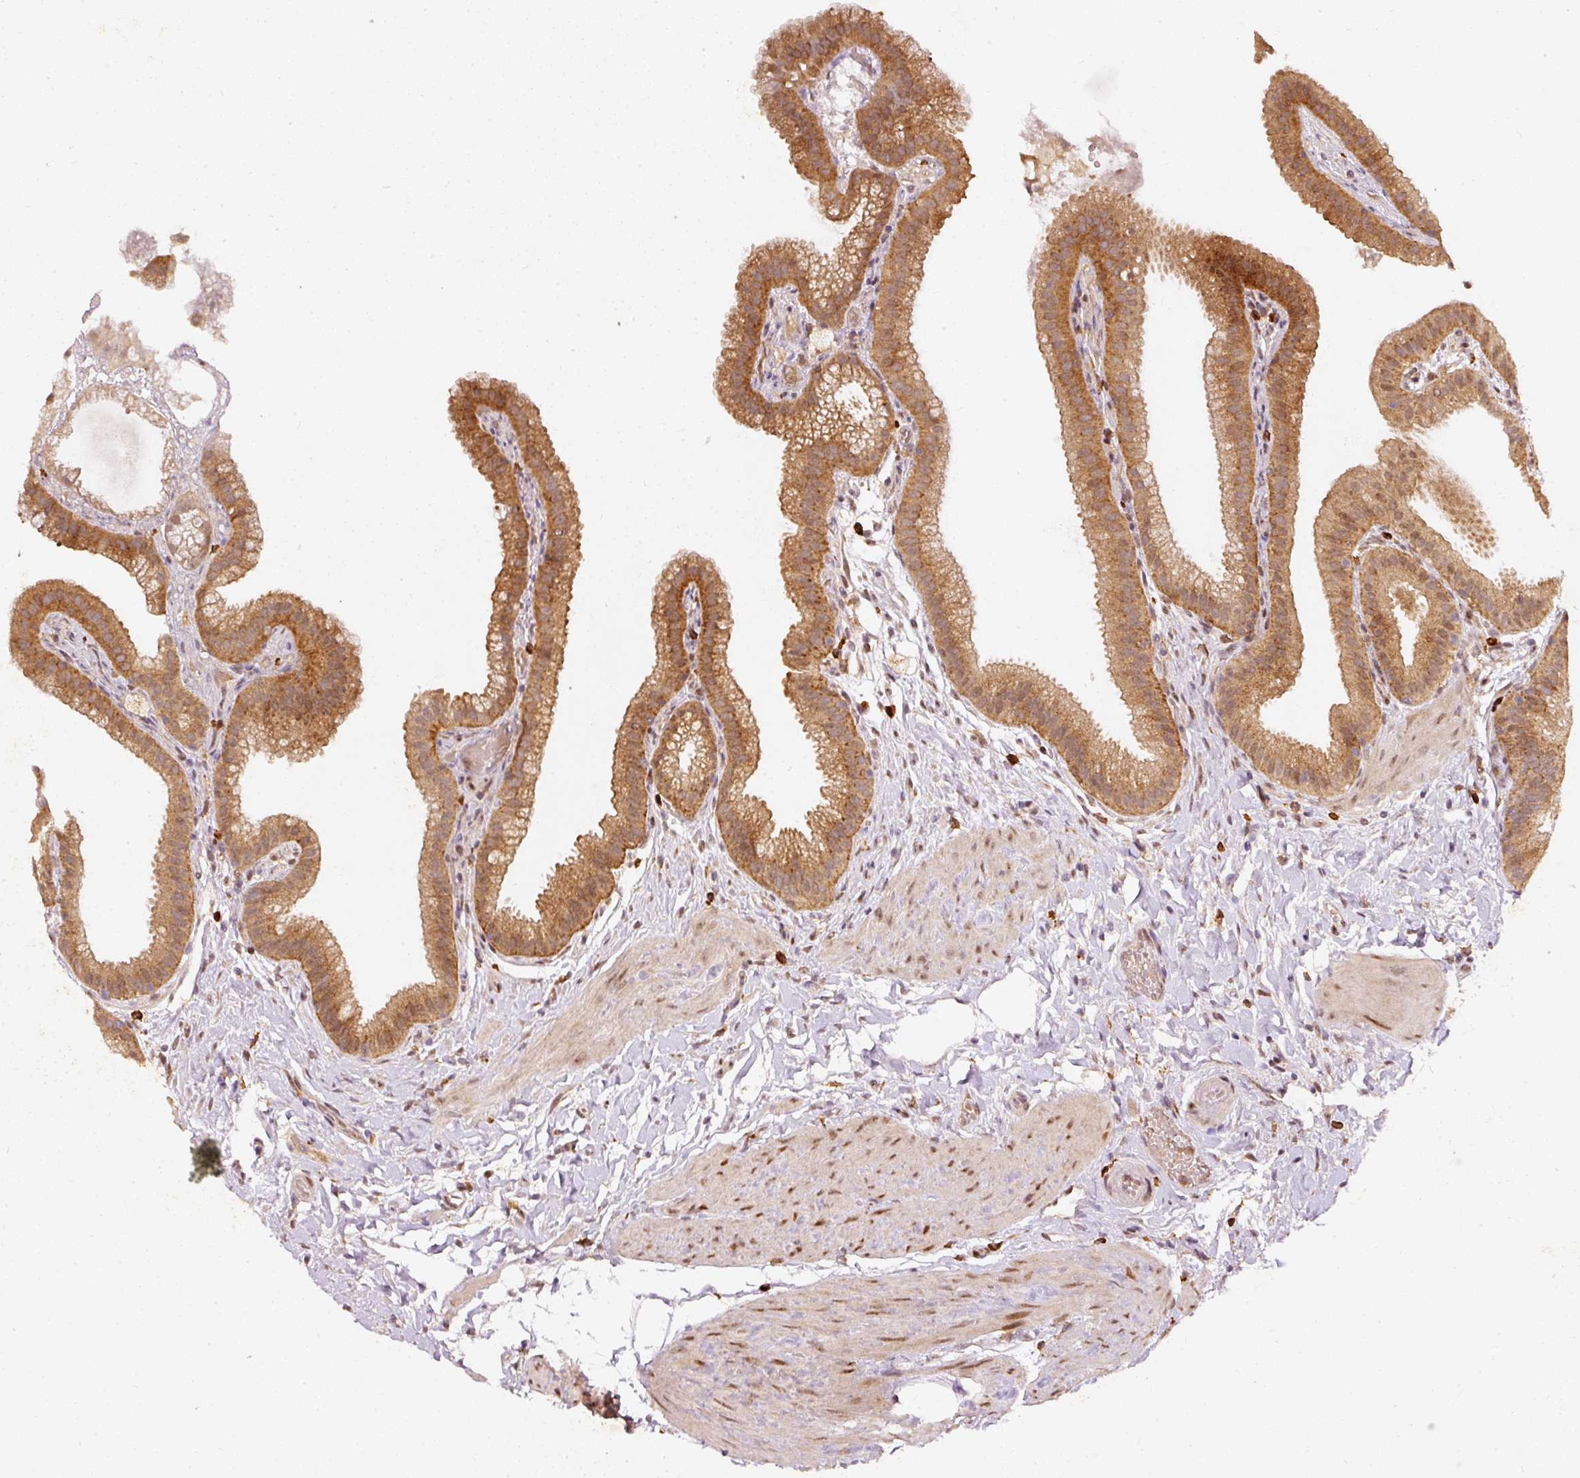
{"staining": {"intensity": "moderate", "quantity": ">75%", "location": "cytoplasmic/membranous"}, "tissue": "gallbladder", "cell_type": "Glandular cells", "image_type": "normal", "snomed": [{"axis": "morphology", "description": "Normal tissue, NOS"}, {"axis": "topography", "description": "Gallbladder"}], "caption": "This histopathology image shows immunohistochemistry (IHC) staining of unremarkable gallbladder, with medium moderate cytoplasmic/membranous positivity in about >75% of glandular cells.", "gene": "ZNF580", "patient": {"sex": "female", "age": 63}}